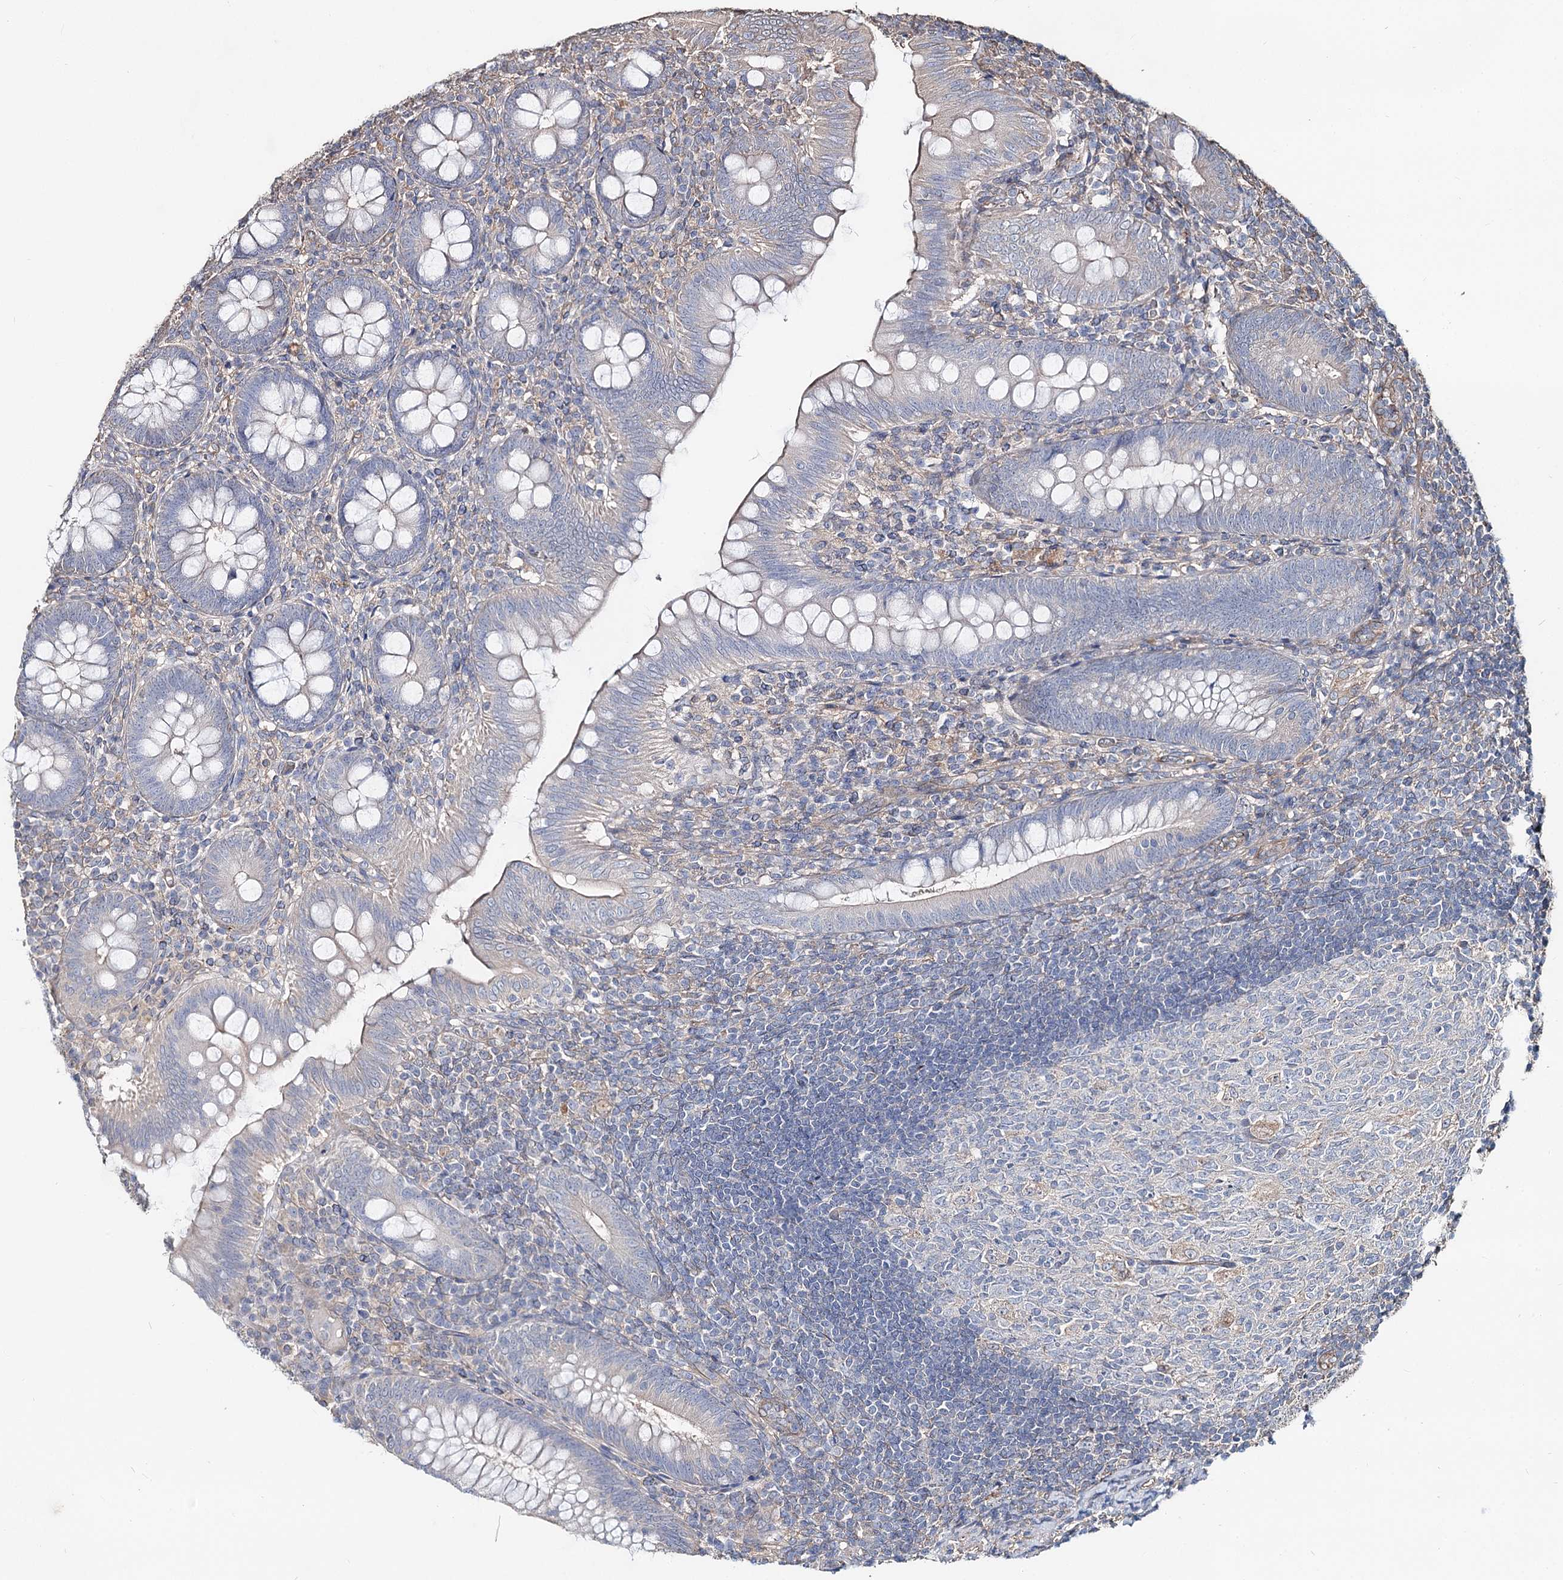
{"staining": {"intensity": "negative", "quantity": "none", "location": "none"}, "tissue": "appendix", "cell_type": "Glandular cells", "image_type": "normal", "snomed": [{"axis": "morphology", "description": "Normal tissue, NOS"}, {"axis": "topography", "description": "Appendix"}], "caption": "Appendix stained for a protein using immunohistochemistry reveals no expression glandular cells.", "gene": "SPART", "patient": {"sex": "male", "age": 14}}